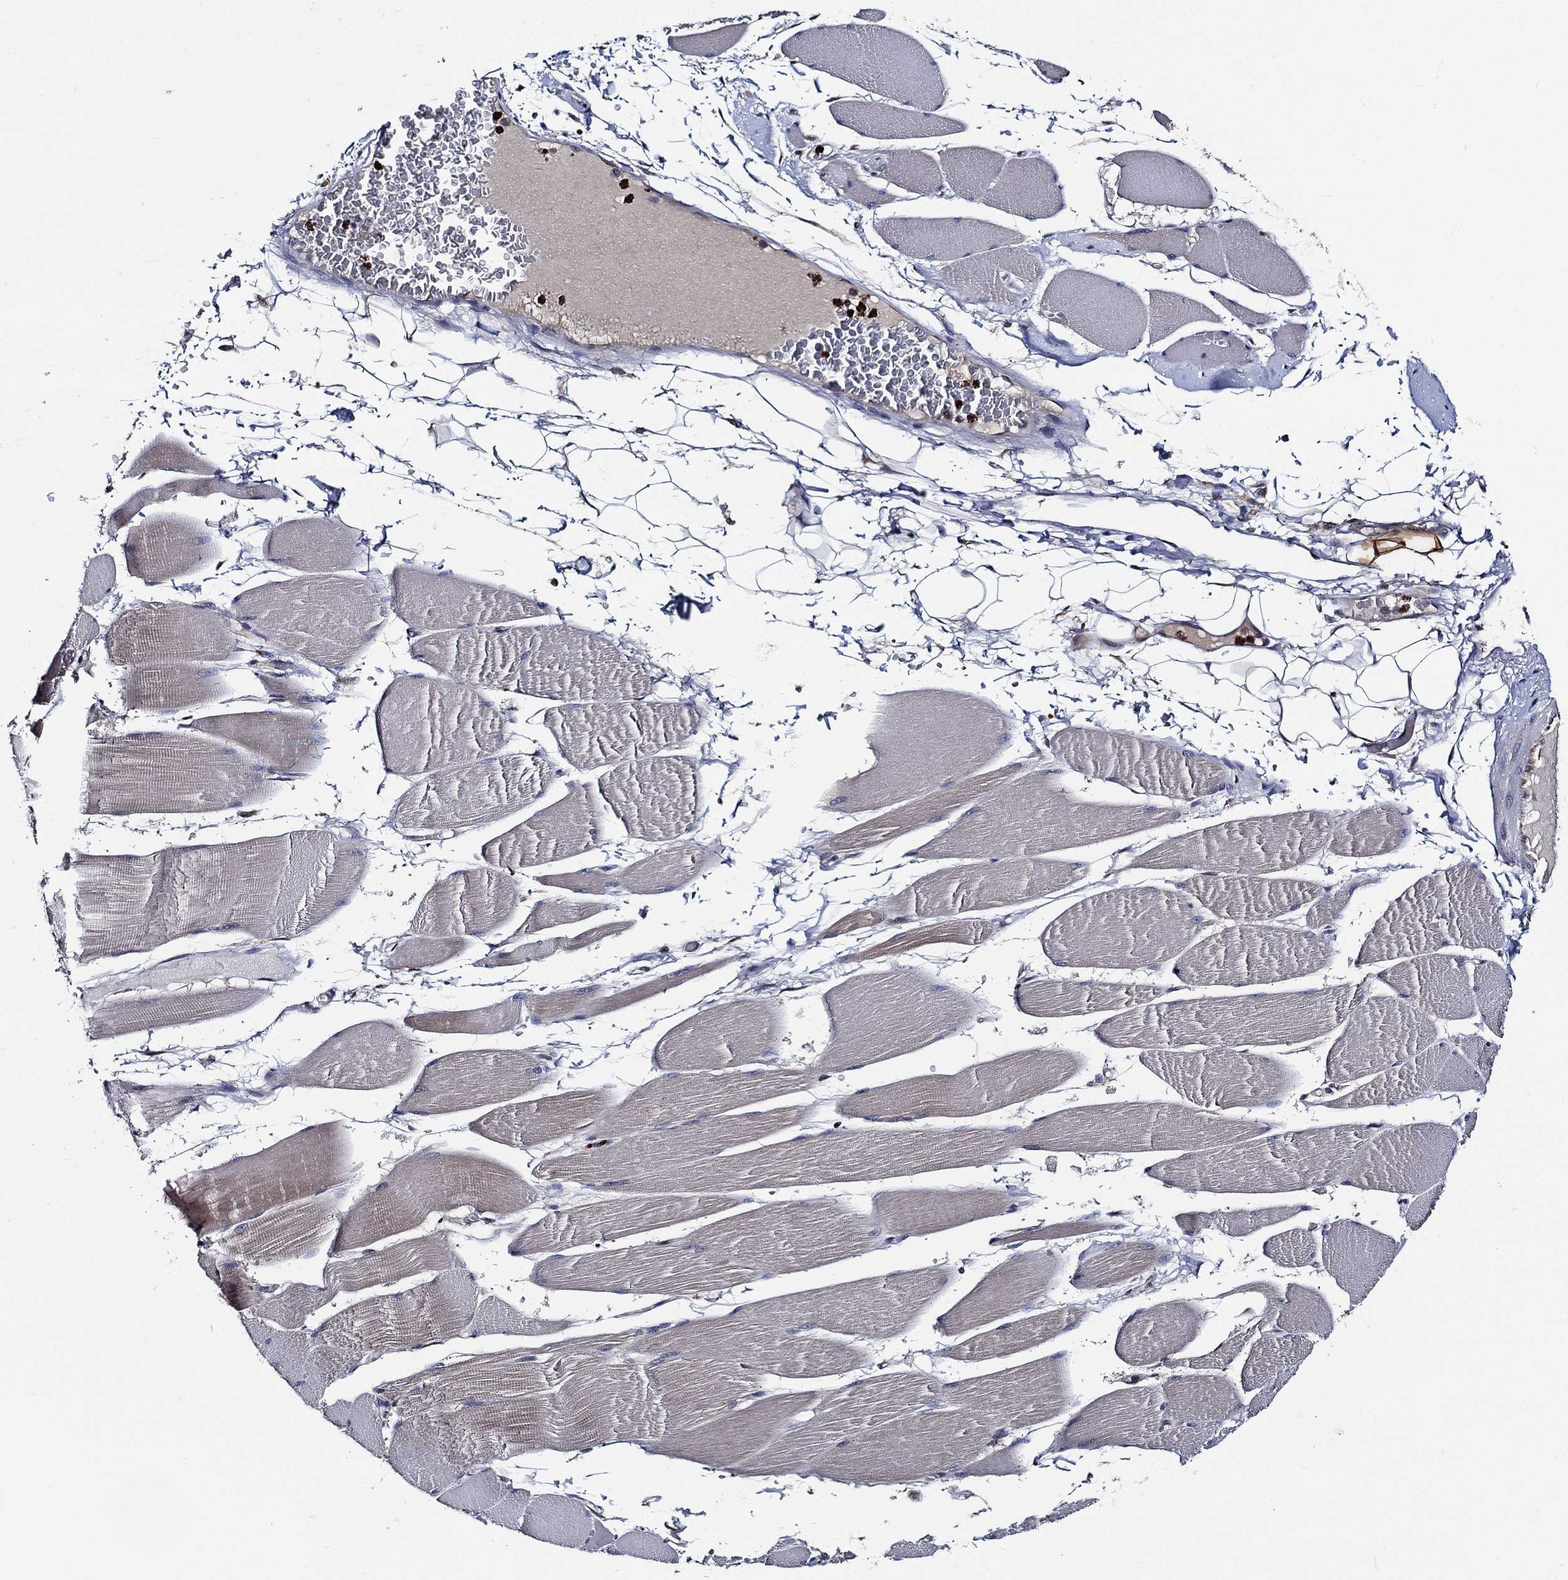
{"staining": {"intensity": "negative", "quantity": "none", "location": "none"}, "tissue": "skeletal muscle", "cell_type": "Myocytes", "image_type": "normal", "snomed": [{"axis": "morphology", "description": "Normal tissue, NOS"}, {"axis": "topography", "description": "Skeletal muscle"}], "caption": "Image shows no protein staining in myocytes of unremarkable skeletal muscle. Brightfield microscopy of immunohistochemistry (IHC) stained with DAB (3,3'-diaminobenzidine) (brown) and hematoxylin (blue), captured at high magnification.", "gene": "KIF20B", "patient": {"sex": "male", "age": 56}}